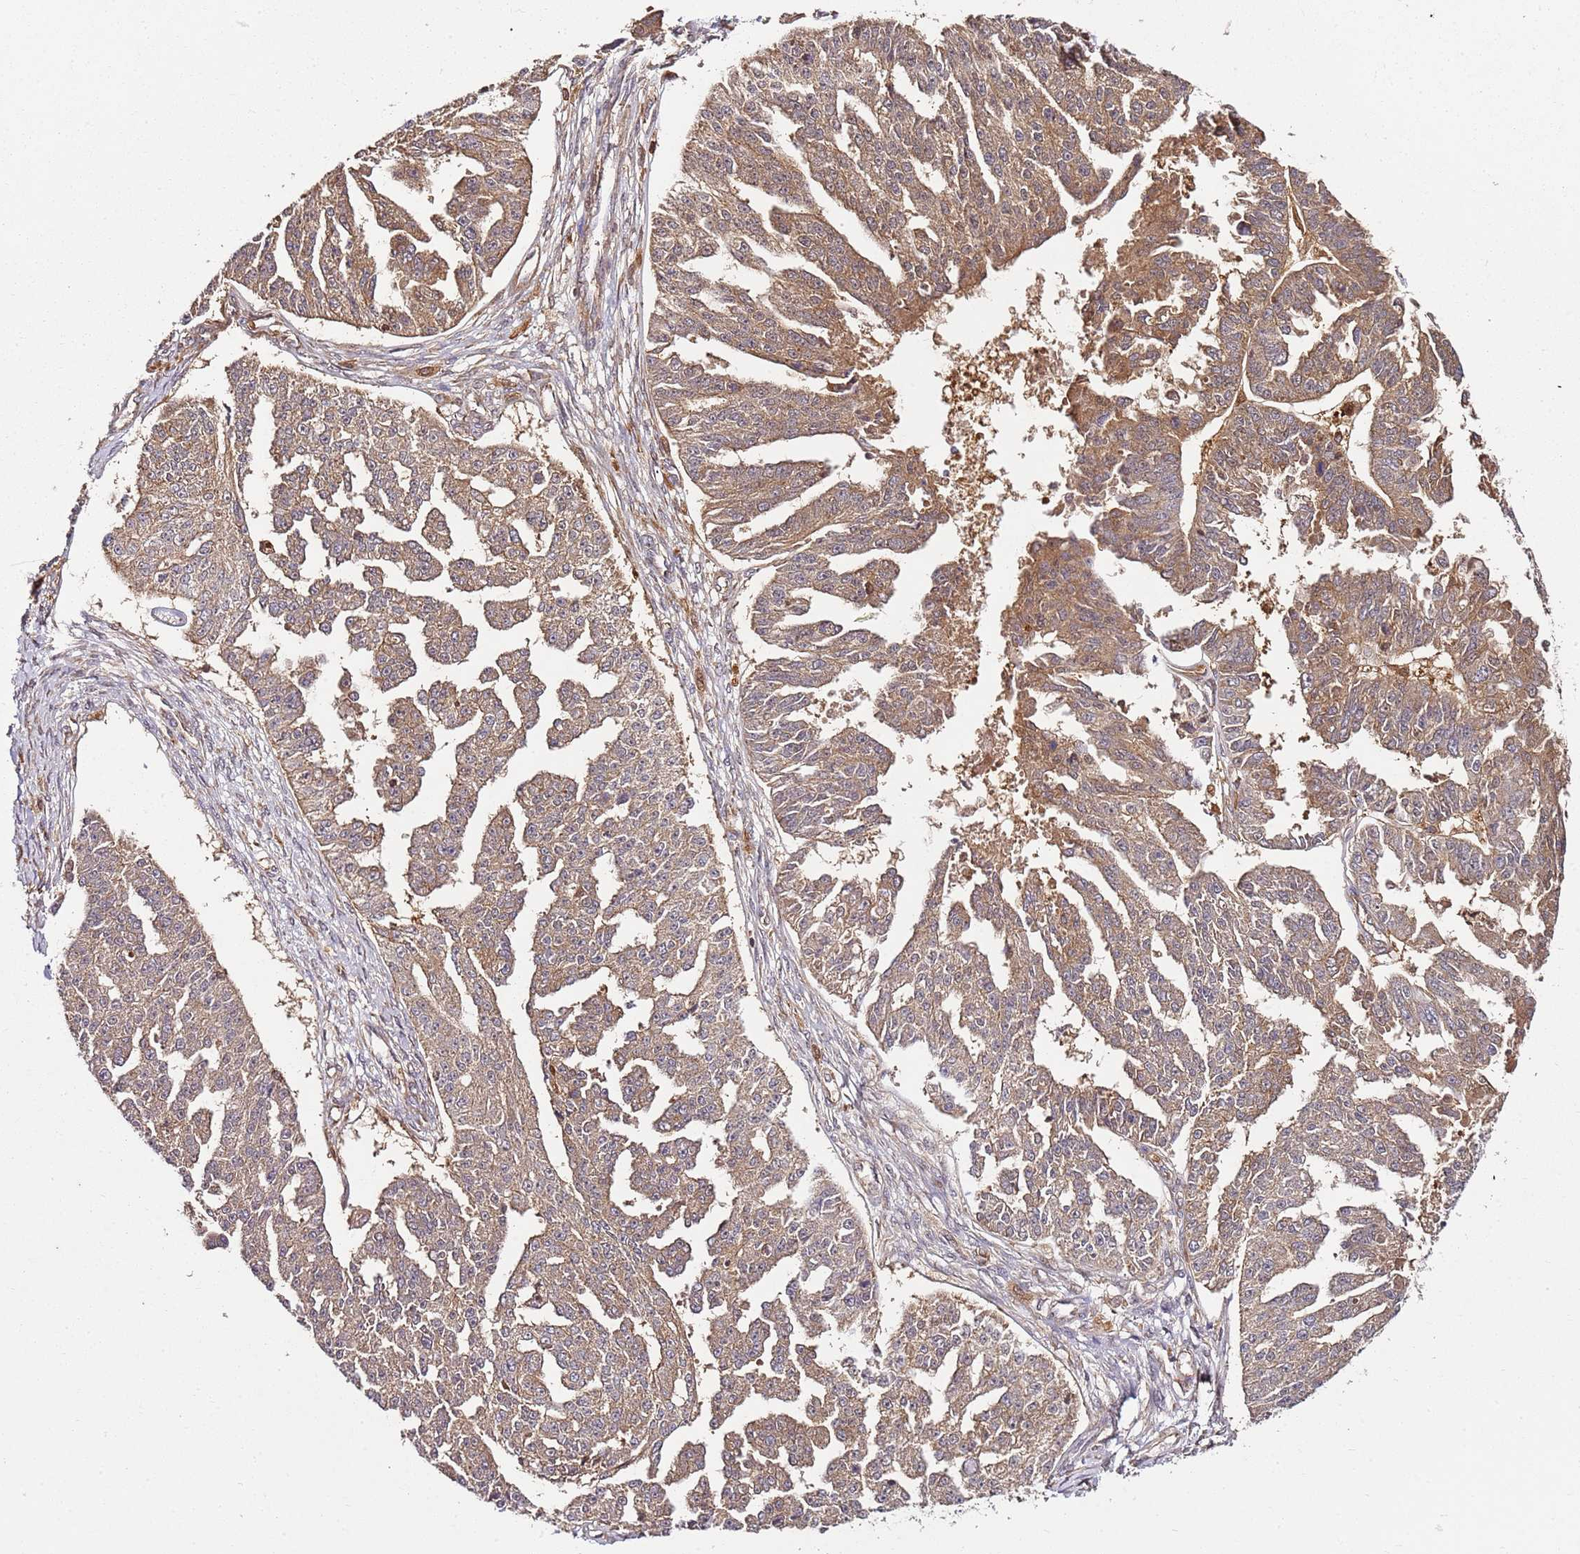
{"staining": {"intensity": "moderate", "quantity": ">75%", "location": "cytoplasmic/membranous"}, "tissue": "ovarian cancer", "cell_type": "Tumor cells", "image_type": "cancer", "snomed": [{"axis": "morphology", "description": "Cystadenocarcinoma, serous, NOS"}, {"axis": "topography", "description": "Ovary"}], "caption": "Immunohistochemistry (IHC) of human ovarian cancer displays medium levels of moderate cytoplasmic/membranous staining in about >75% of tumor cells.", "gene": "PRMT7", "patient": {"sex": "female", "age": 58}}